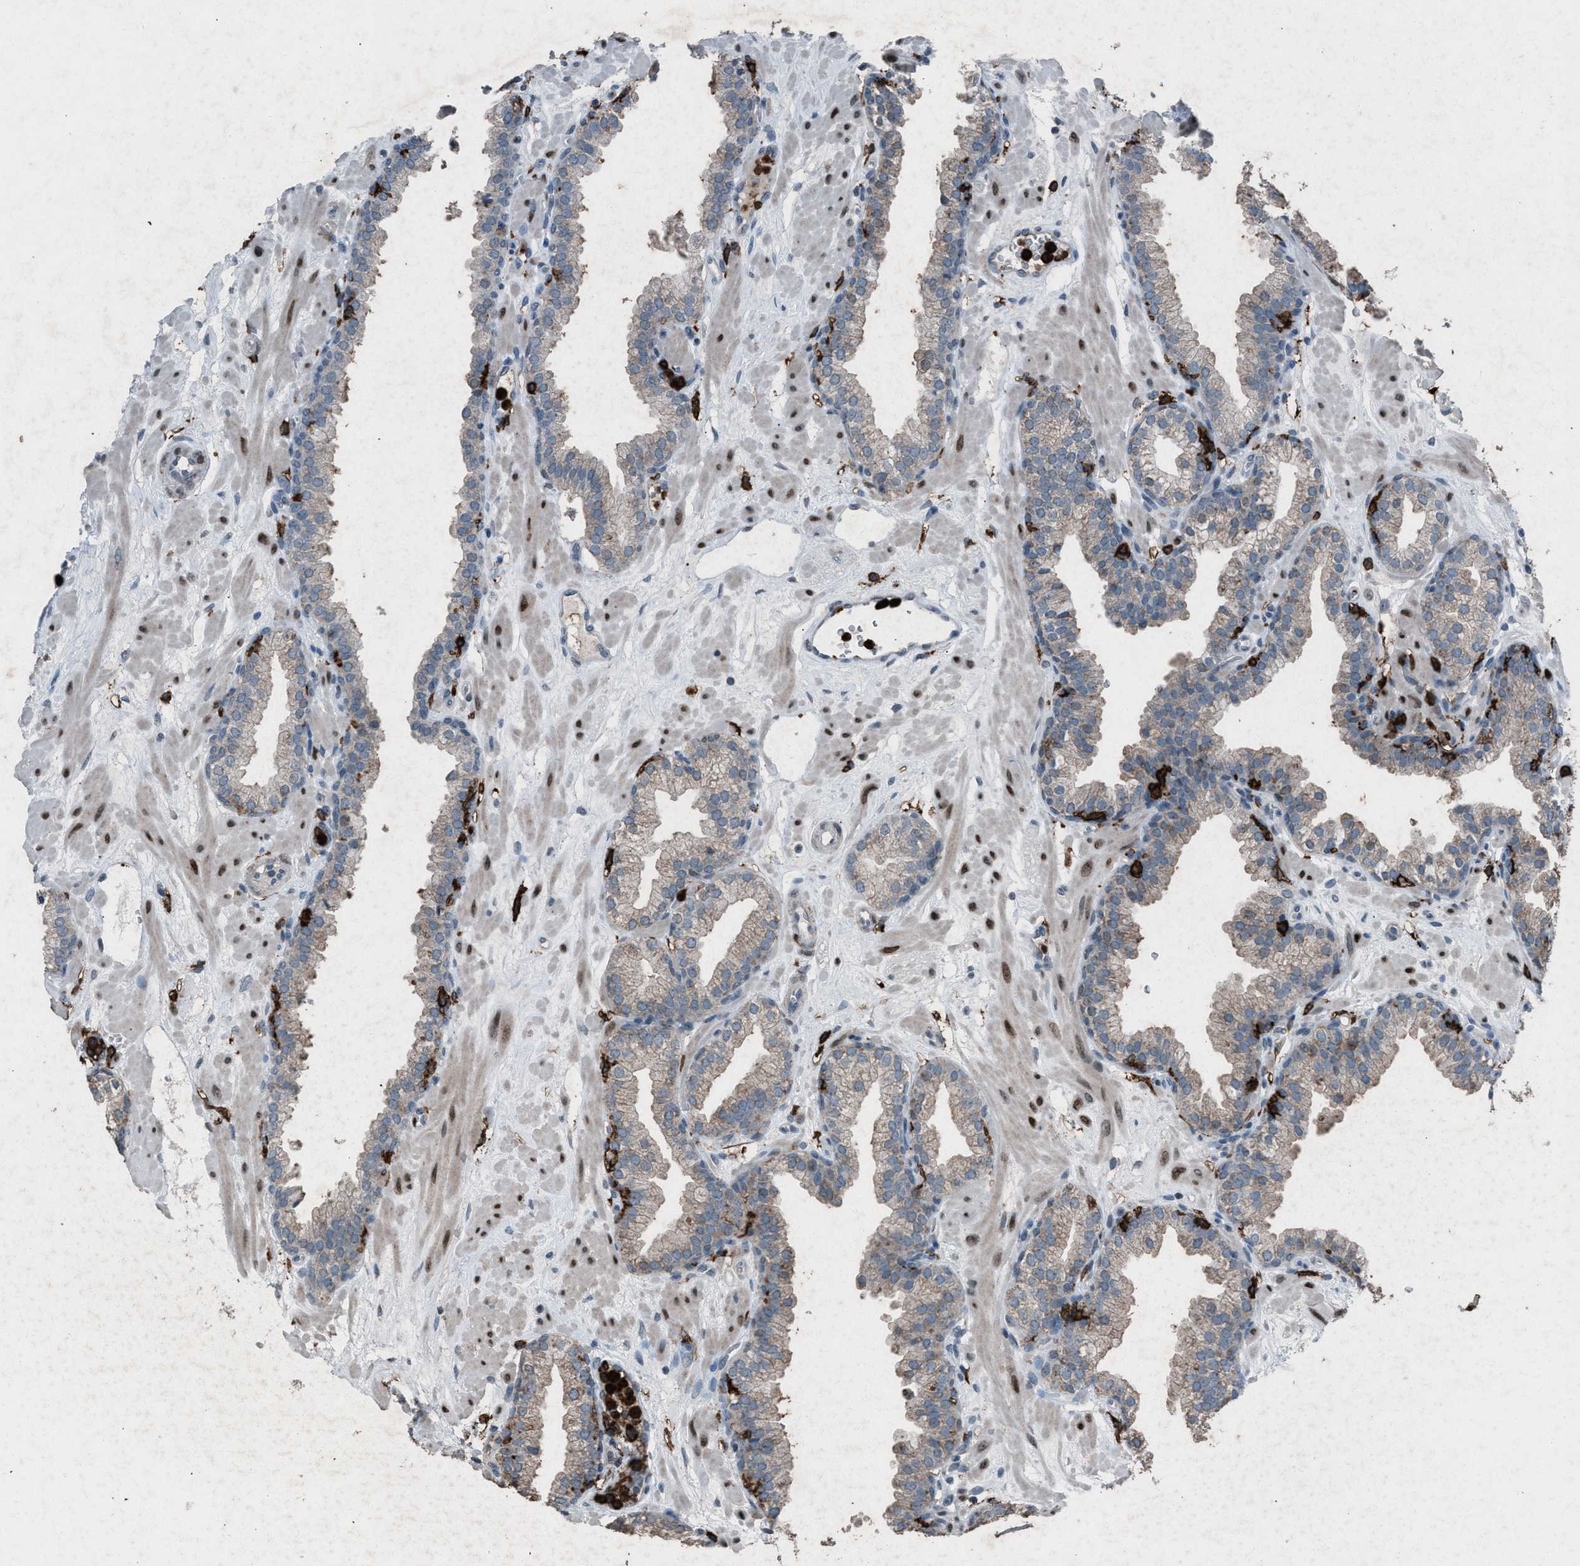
{"staining": {"intensity": "weak", "quantity": "25%-75%", "location": "cytoplasmic/membranous"}, "tissue": "prostate", "cell_type": "Glandular cells", "image_type": "normal", "snomed": [{"axis": "morphology", "description": "Normal tissue, NOS"}, {"axis": "morphology", "description": "Urothelial carcinoma, Low grade"}, {"axis": "topography", "description": "Urinary bladder"}, {"axis": "topography", "description": "Prostate"}], "caption": "This micrograph displays benign prostate stained with IHC to label a protein in brown. The cytoplasmic/membranous of glandular cells show weak positivity for the protein. Nuclei are counter-stained blue.", "gene": "FCER1G", "patient": {"sex": "male", "age": 60}}